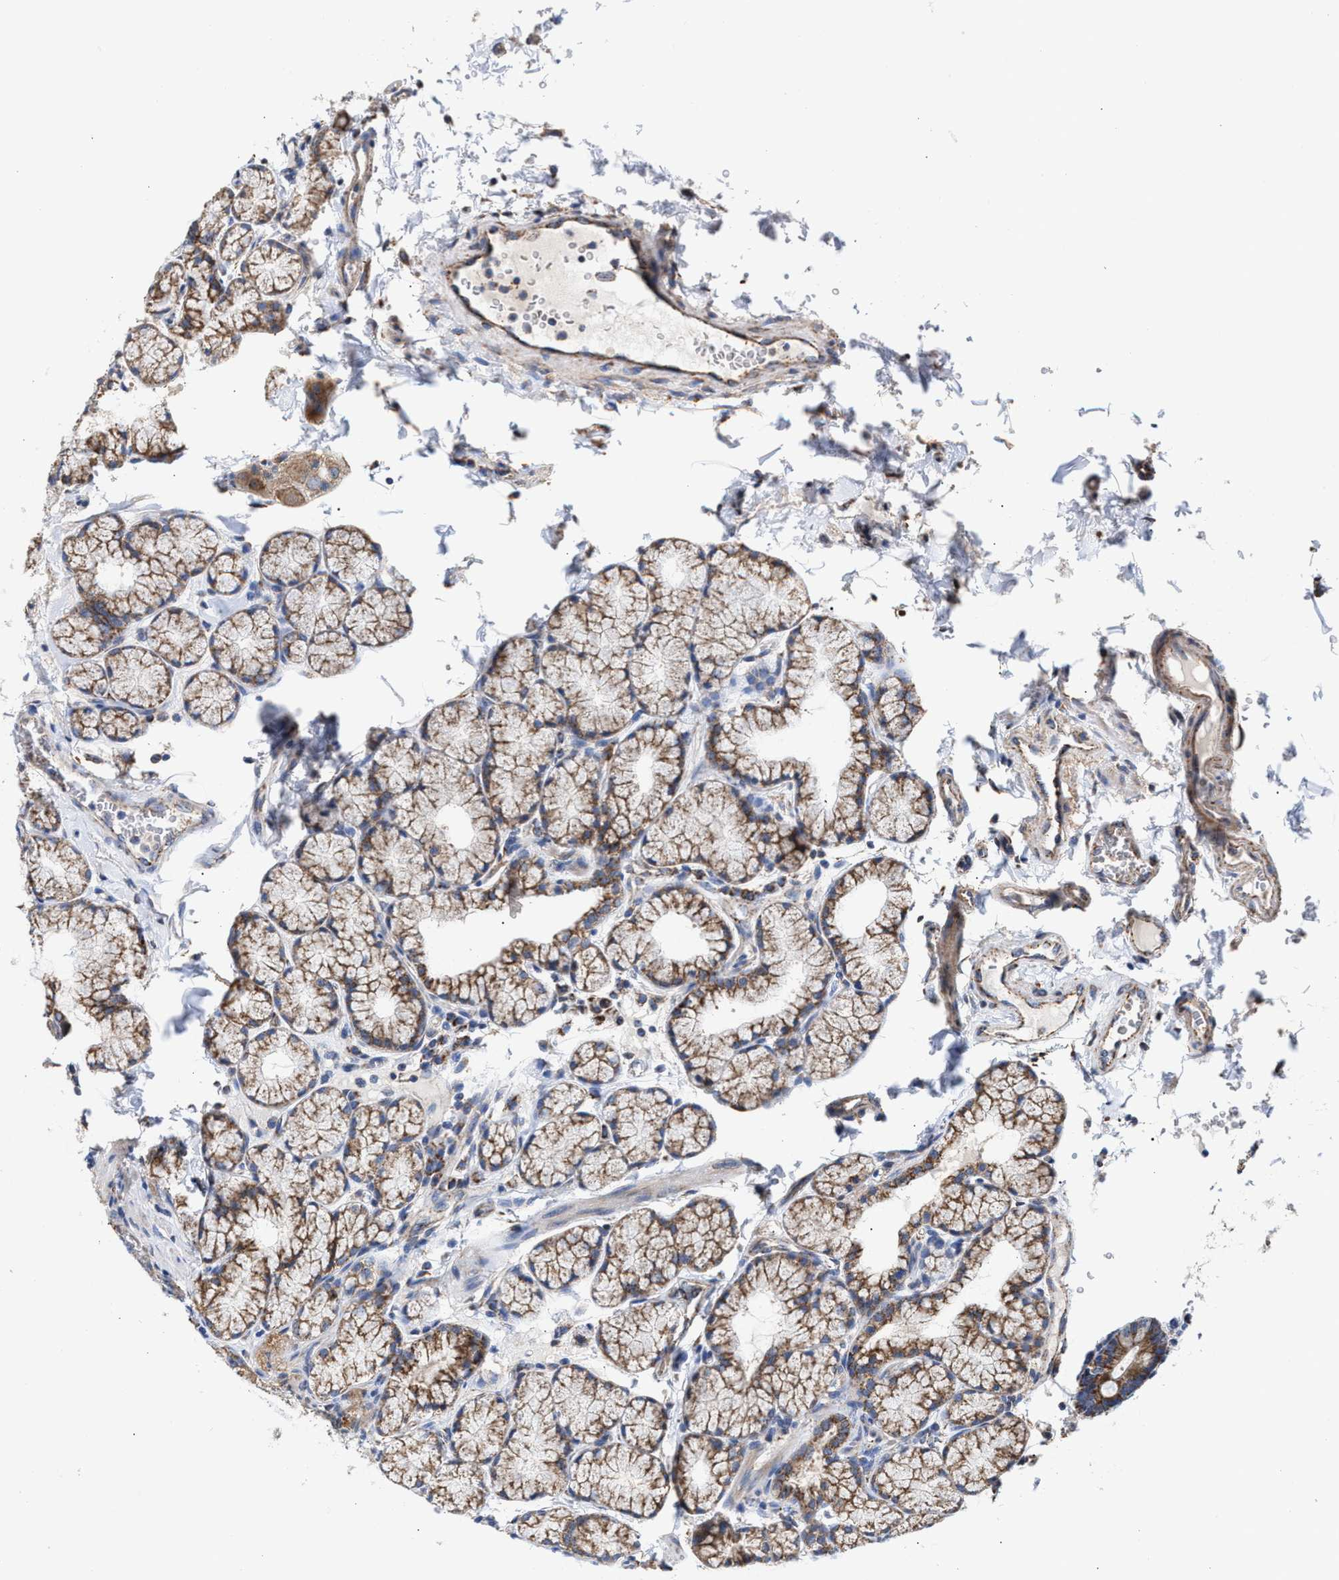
{"staining": {"intensity": "strong", "quantity": ">75%", "location": "cytoplasmic/membranous"}, "tissue": "duodenum", "cell_type": "Glandular cells", "image_type": "normal", "snomed": [{"axis": "morphology", "description": "Normal tissue, NOS"}, {"axis": "topography", "description": "Duodenum"}], "caption": "Glandular cells exhibit high levels of strong cytoplasmic/membranous positivity in approximately >75% of cells in benign duodenum. Using DAB (brown) and hematoxylin (blue) stains, captured at high magnification using brightfield microscopy.", "gene": "MECR", "patient": {"sex": "male", "age": 50}}